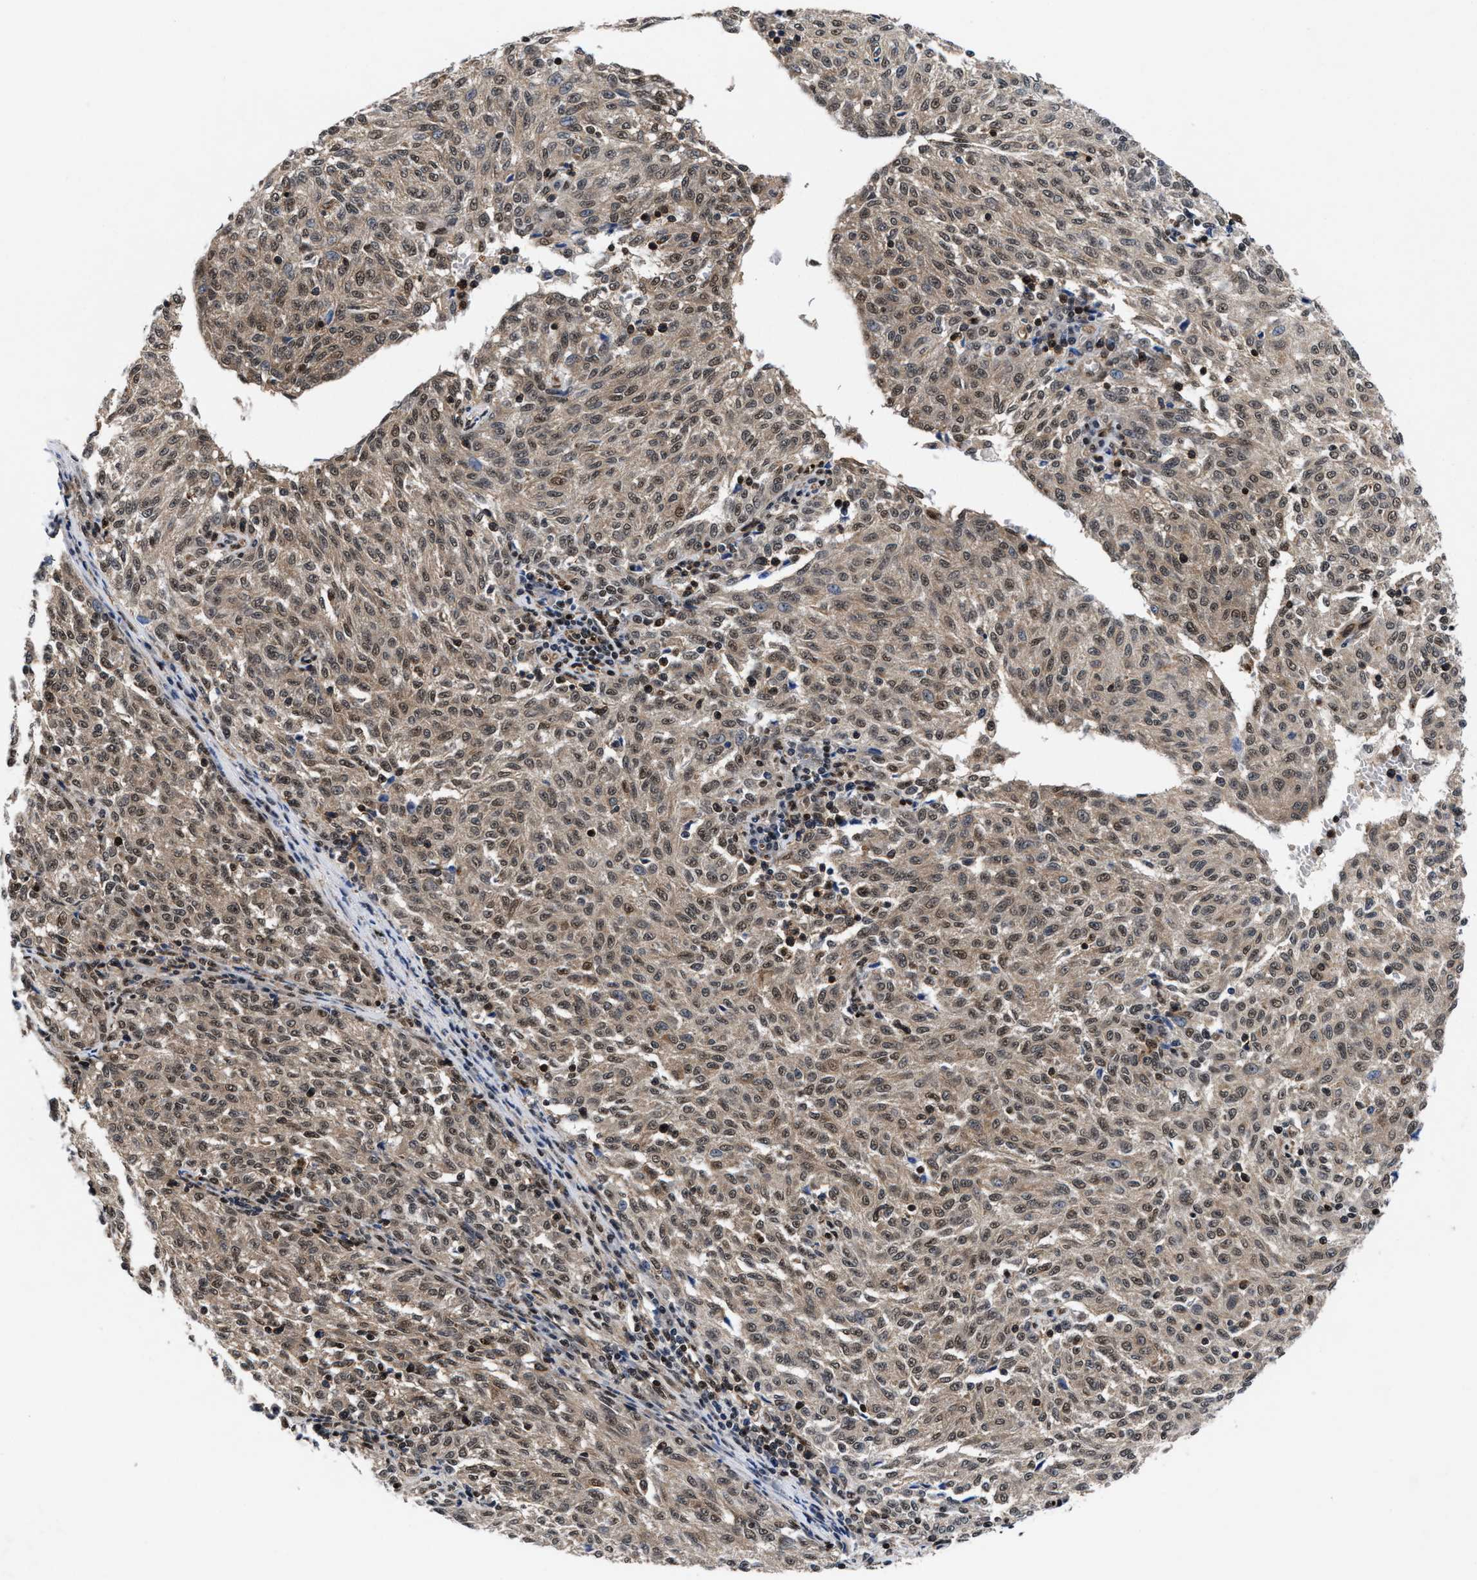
{"staining": {"intensity": "weak", "quantity": ">75%", "location": "cytoplasmic/membranous,nuclear"}, "tissue": "melanoma", "cell_type": "Tumor cells", "image_type": "cancer", "snomed": [{"axis": "morphology", "description": "Malignant melanoma, NOS"}, {"axis": "topography", "description": "Skin"}], "caption": "DAB (3,3'-diaminobenzidine) immunohistochemical staining of melanoma exhibits weak cytoplasmic/membranous and nuclear protein expression in approximately >75% of tumor cells.", "gene": "ACLY", "patient": {"sex": "female", "age": 72}}